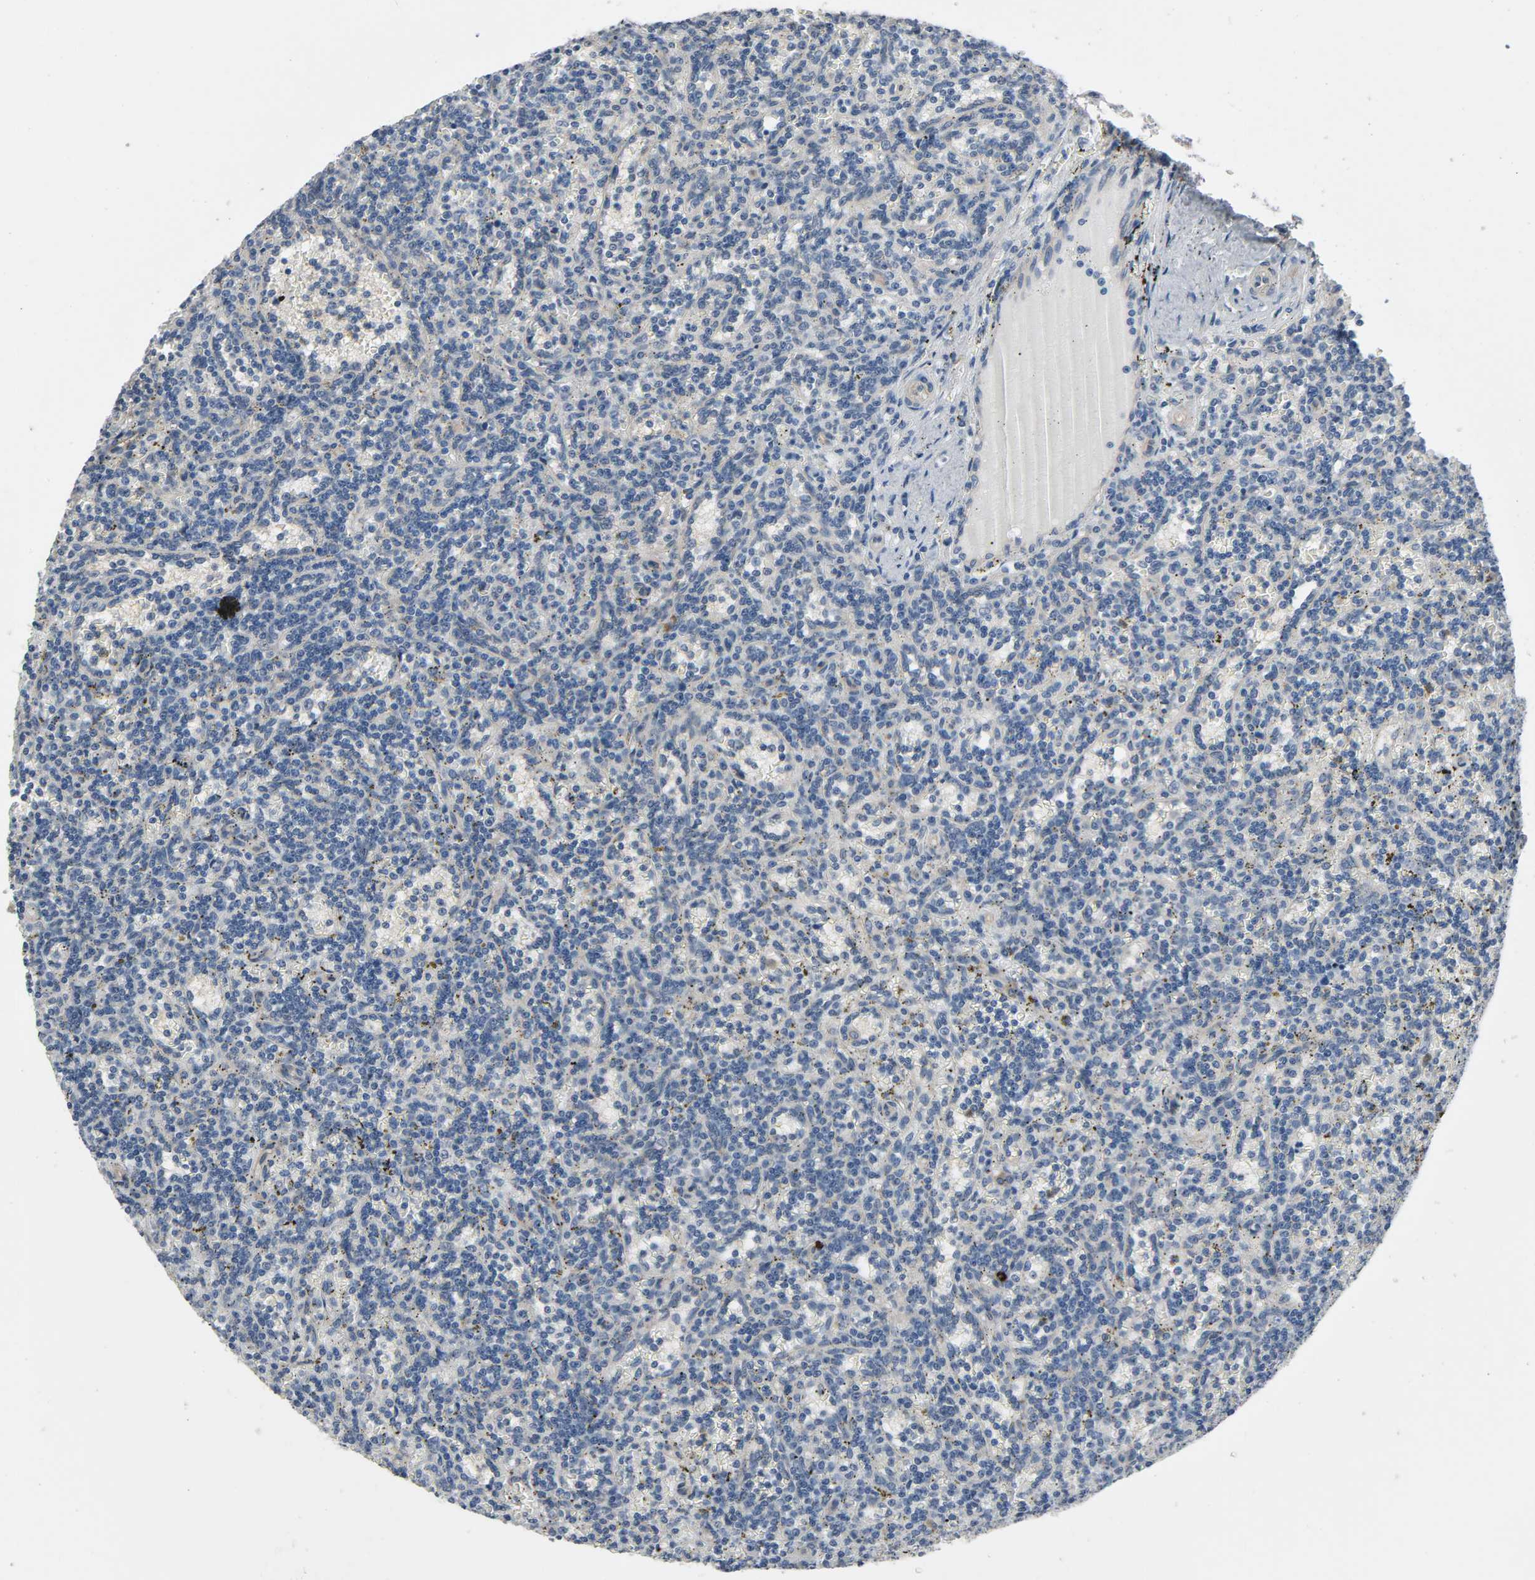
{"staining": {"intensity": "negative", "quantity": "none", "location": "none"}, "tissue": "lymphoma", "cell_type": "Tumor cells", "image_type": "cancer", "snomed": [{"axis": "morphology", "description": "Malignant lymphoma, non-Hodgkin's type, Low grade"}, {"axis": "topography", "description": "Spleen"}], "caption": "Immunohistochemical staining of human malignant lymphoma, non-Hodgkin's type (low-grade) reveals no significant staining in tumor cells.", "gene": "LIMCH1", "patient": {"sex": "male", "age": 73}}